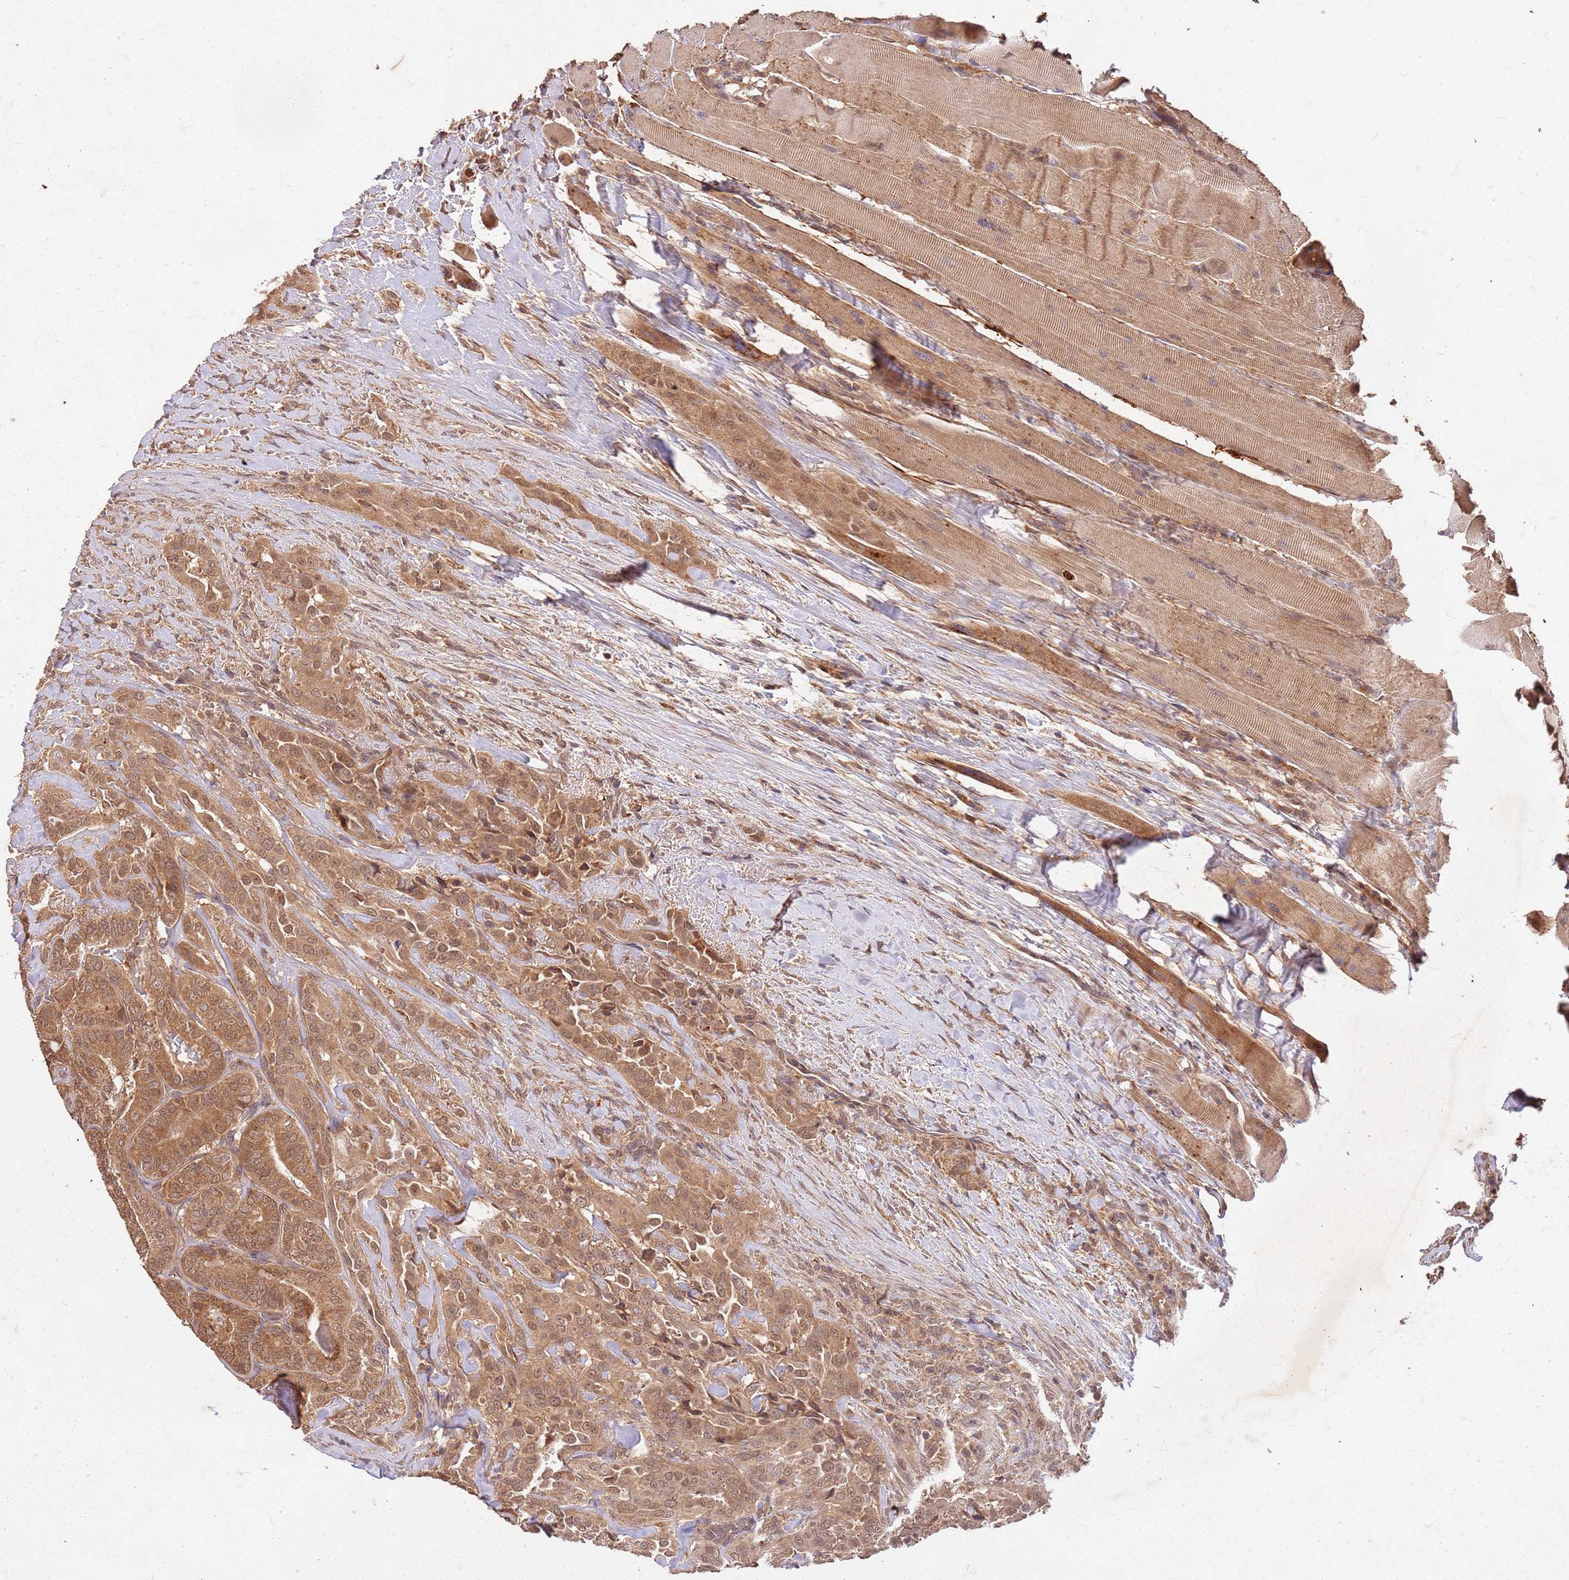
{"staining": {"intensity": "moderate", "quantity": ">75%", "location": "cytoplasmic/membranous,nuclear"}, "tissue": "thyroid cancer", "cell_type": "Tumor cells", "image_type": "cancer", "snomed": [{"axis": "morphology", "description": "Papillary adenocarcinoma, NOS"}, {"axis": "topography", "description": "Thyroid gland"}], "caption": "Thyroid papillary adenocarcinoma was stained to show a protein in brown. There is medium levels of moderate cytoplasmic/membranous and nuclear positivity in about >75% of tumor cells.", "gene": "UBE3A", "patient": {"sex": "male", "age": 61}}